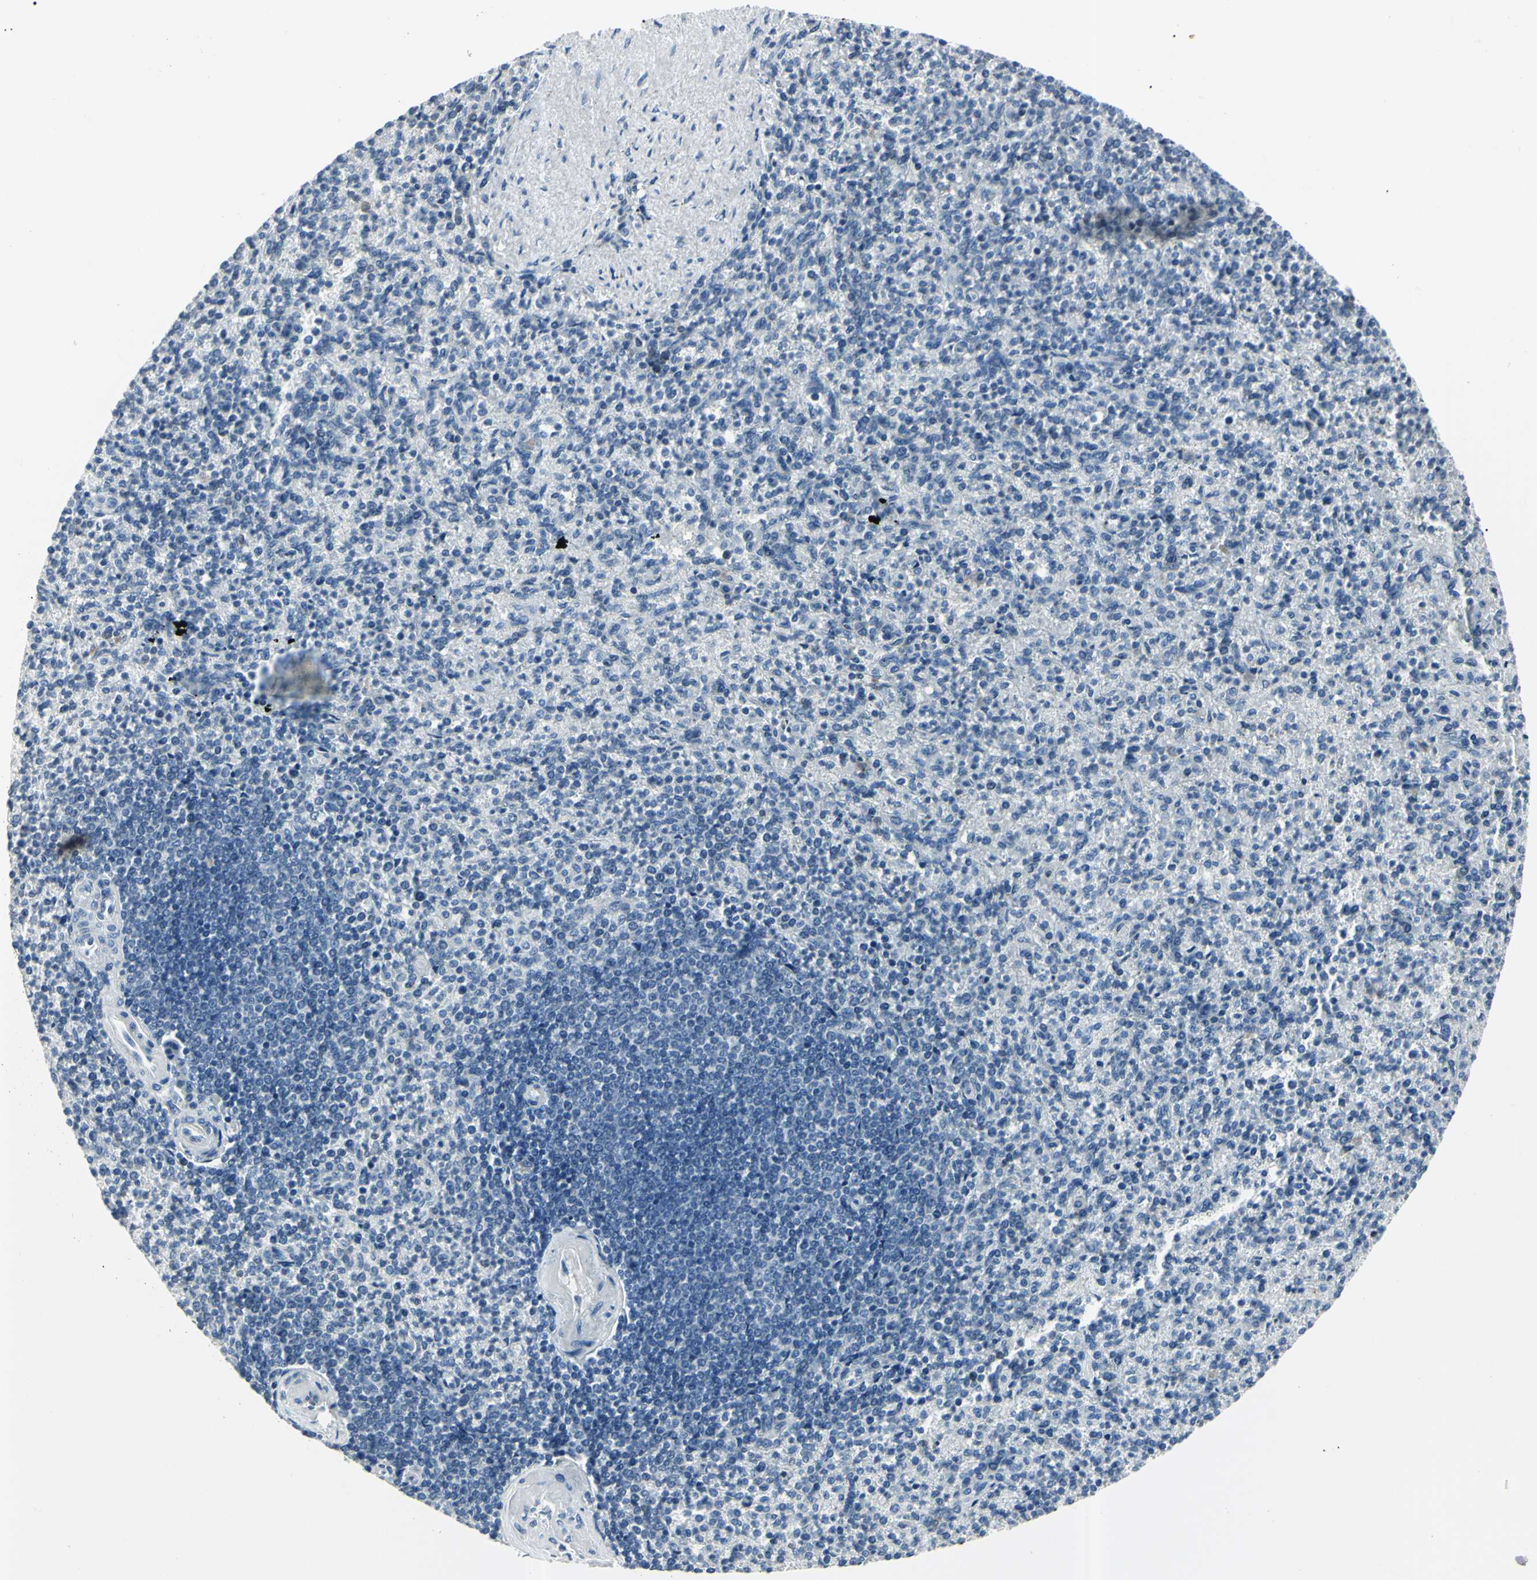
{"staining": {"intensity": "strong", "quantity": "<25%", "location": "nuclear"}, "tissue": "spleen", "cell_type": "Cells in red pulp", "image_type": "normal", "snomed": [{"axis": "morphology", "description": "Normal tissue, NOS"}, {"axis": "topography", "description": "Spleen"}], "caption": "The photomicrograph exhibits a brown stain indicating the presence of a protein in the nuclear of cells in red pulp in spleen.", "gene": "AKR1C3", "patient": {"sex": "female", "age": 74}}